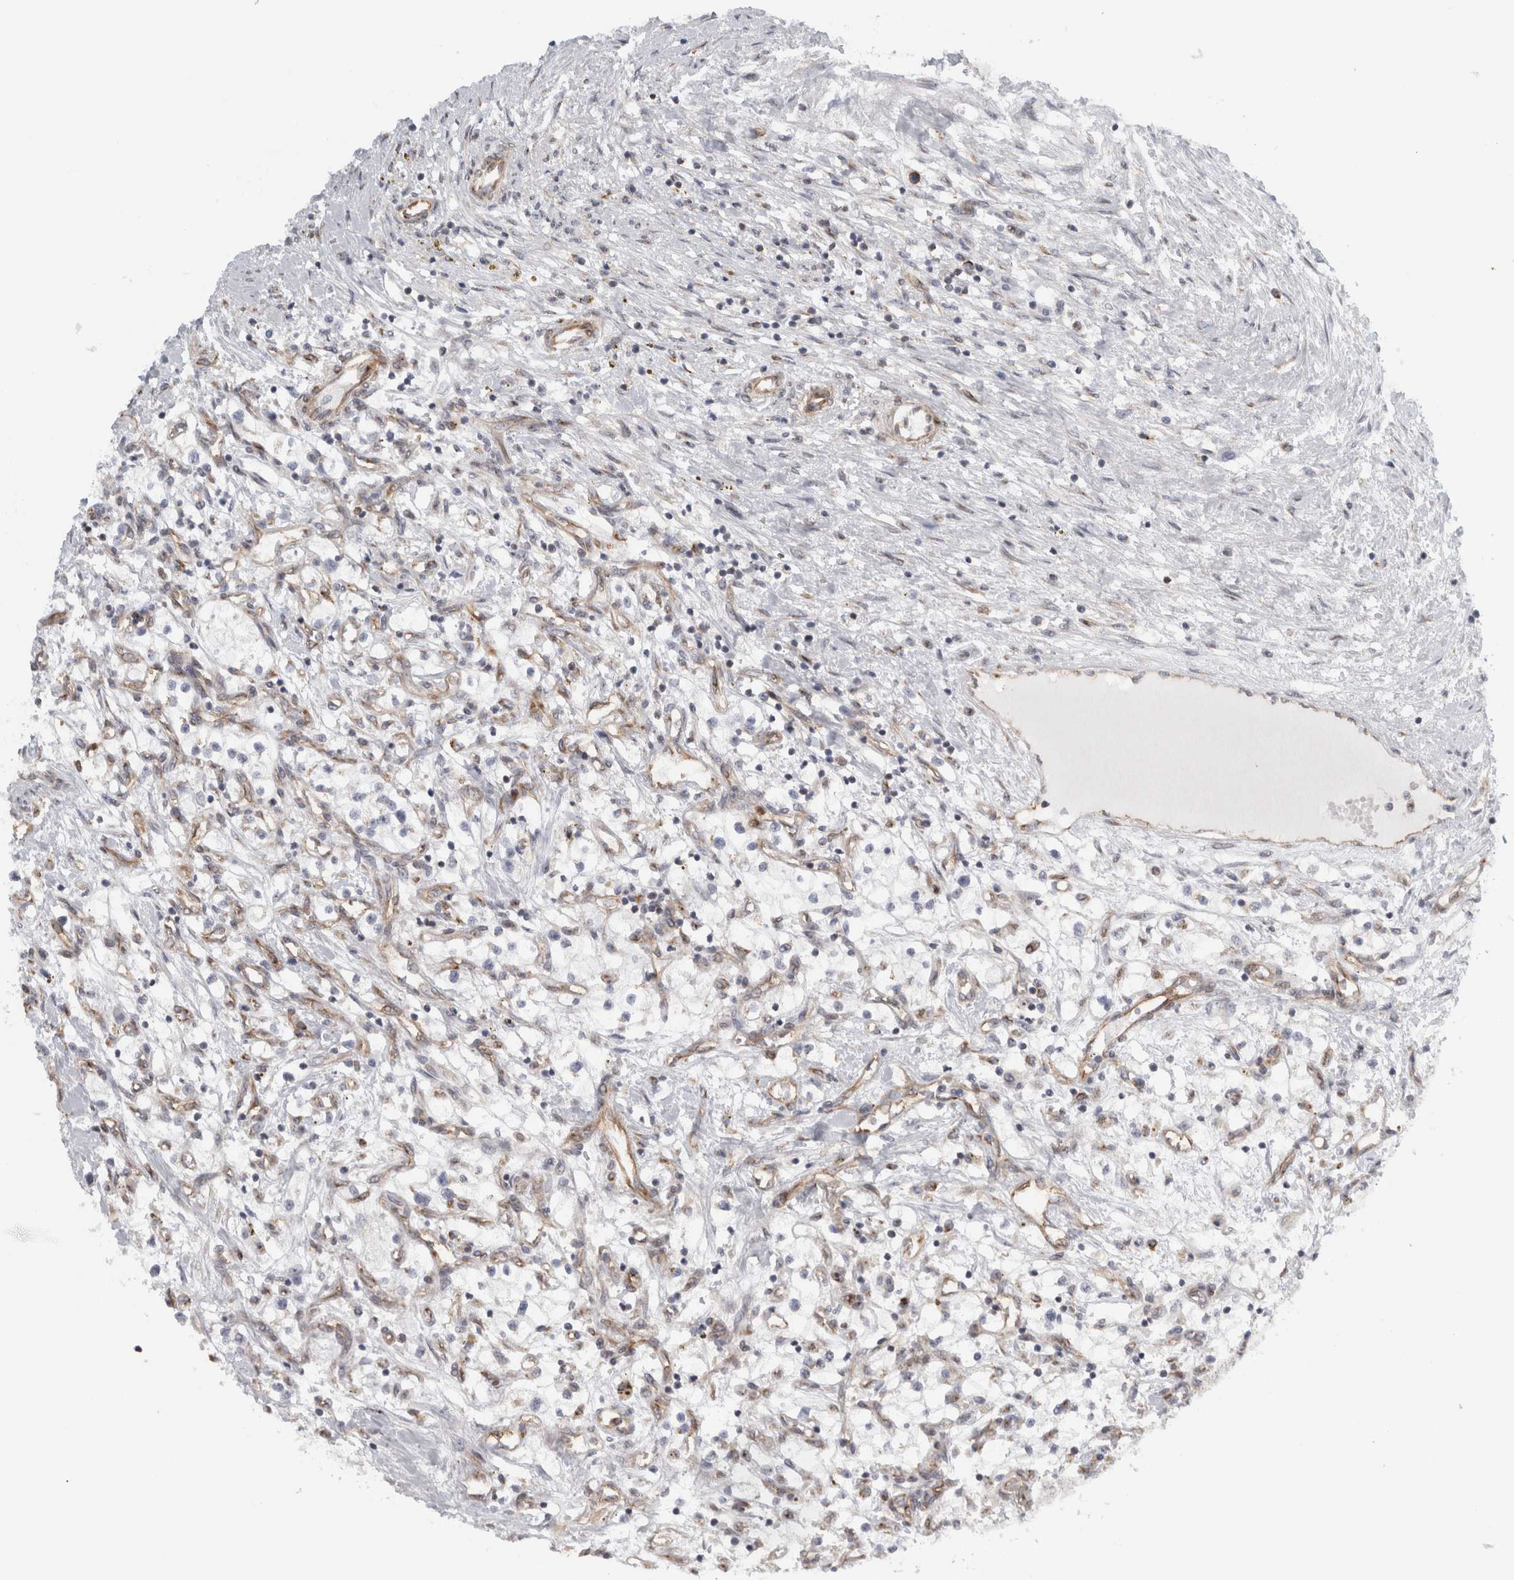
{"staining": {"intensity": "negative", "quantity": "none", "location": "none"}, "tissue": "renal cancer", "cell_type": "Tumor cells", "image_type": "cancer", "snomed": [{"axis": "morphology", "description": "Adenocarcinoma, NOS"}, {"axis": "topography", "description": "Kidney"}], "caption": "DAB (3,3'-diaminobenzidine) immunohistochemical staining of adenocarcinoma (renal) displays no significant expression in tumor cells.", "gene": "PEX6", "patient": {"sex": "male", "age": 68}}